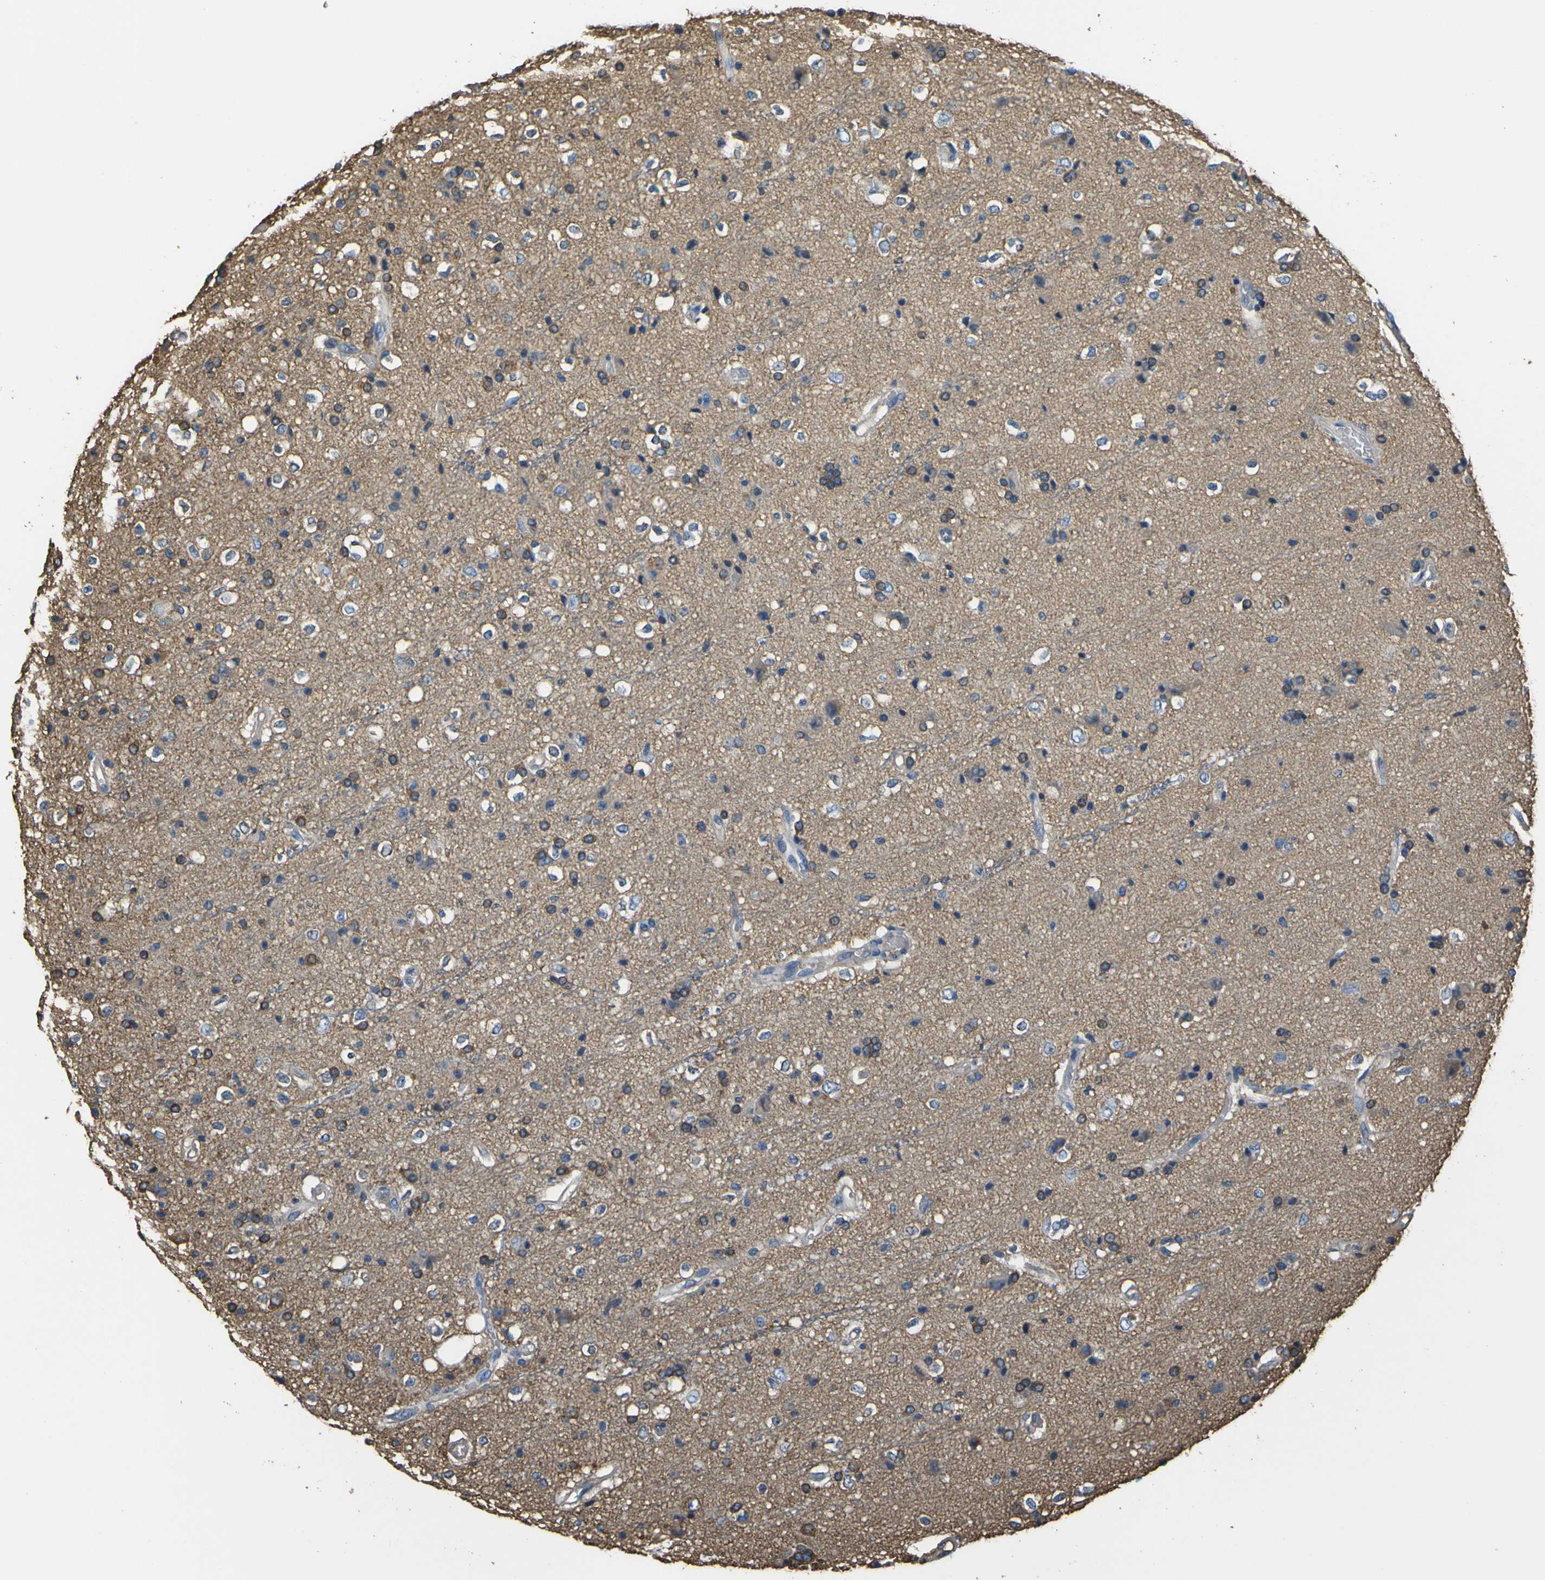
{"staining": {"intensity": "moderate", "quantity": "<25%", "location": "cytoplasmic/membranous"}, "tissue": "glioma", "cell_type": "Tumor cells", "image_type": "cancer", "snomed": [{"axis": "morphology", "description": "Glioma, malignant, High grade"}, {"axis": "topography", "description": "Brain"}], "caption": "Immunohistochemical staining of glioma demonstrates low levels of moderate cytoplasmic/membranous protein expression in about <25% of tumor cells.", "gene": "TUBB", "patient": {"sex": "male", "age": 47}}